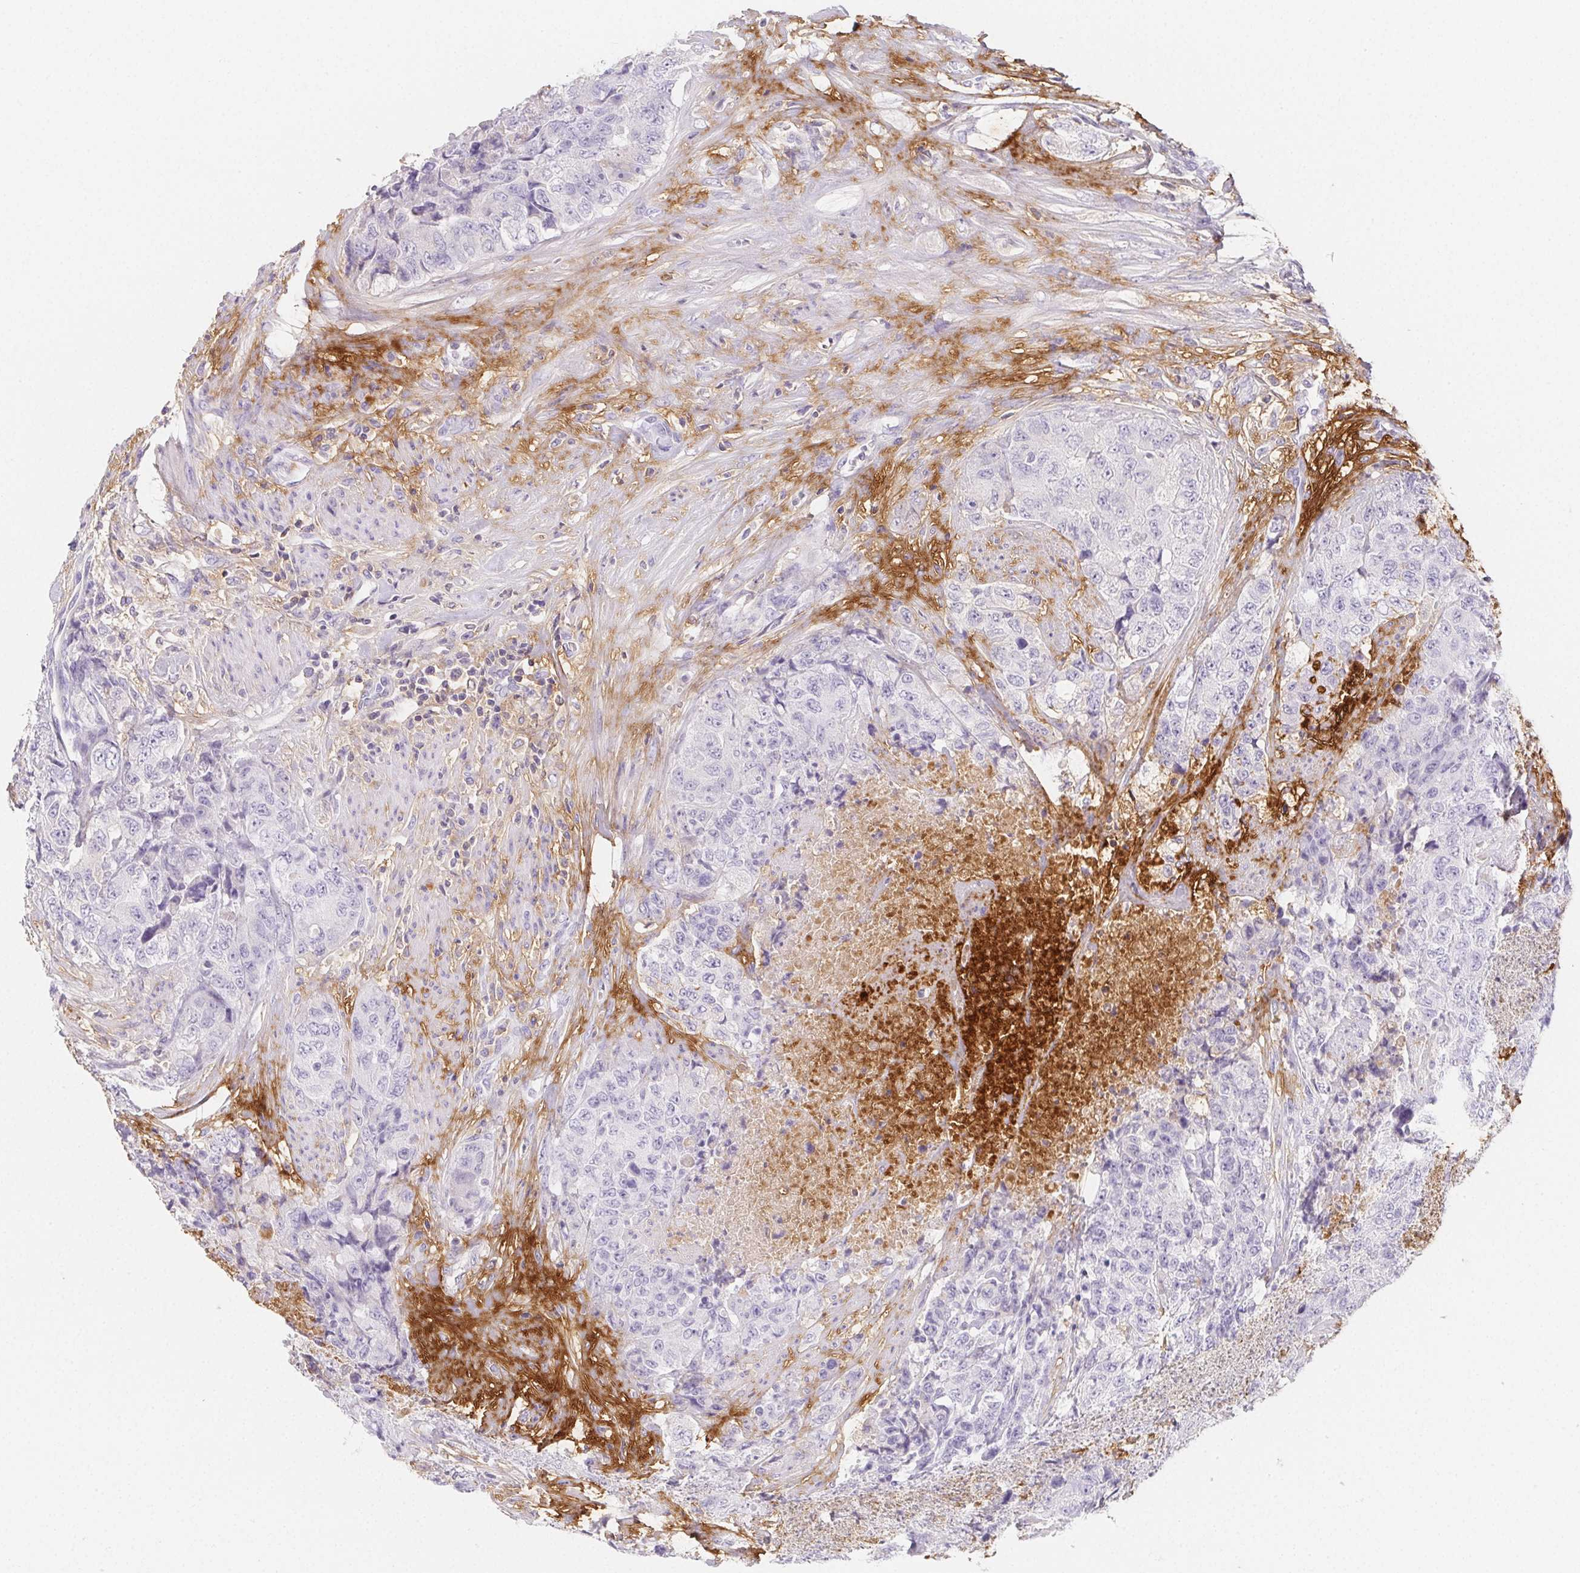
{"staining": {"intensity": "negative", "quantity": "none", "location": "none"}, "tissue": "urothelial cancer", "cell_type": "Tumor cells", "image_type": "cancer", "snomed": [{"axis": "morphology", "description": "Urothelial carcinoma, High grade"}, {"axis": "topography", "description": "Urinary bladder"}], "caption": "Immunohistochemistry (IHC) image of human urothelial cancer stained for a protein (brown), which displays no staining in tumor cells.", "gene": "ITIH2", "patient": {"sex": "female", "age": 78}}